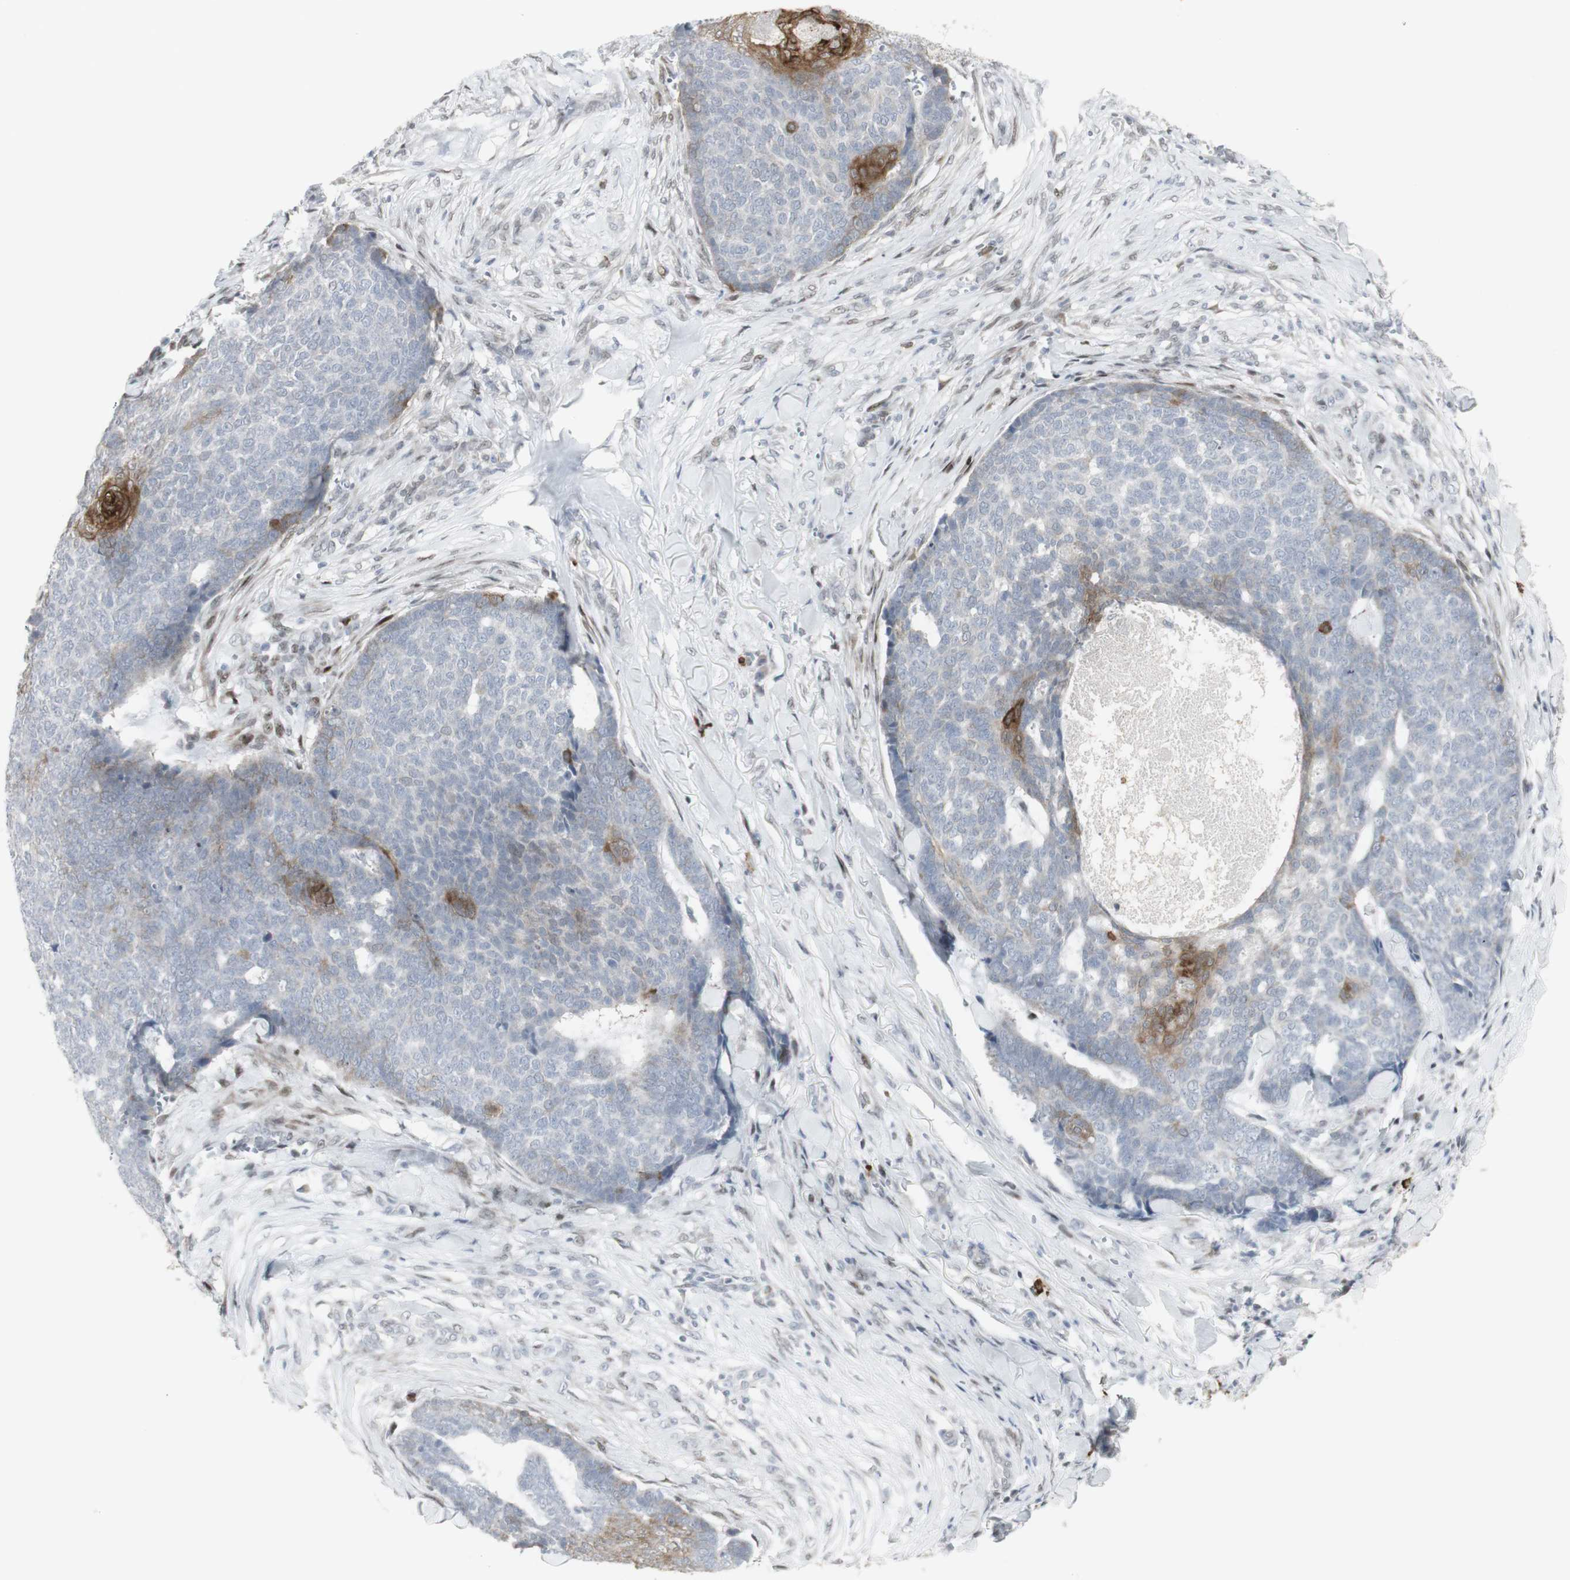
{"staining": {"intensity": "moderate", "quantity": "<25%", "location": "cytoplasmic/membranous"}, "tissue": "skin cancer", "cell_type": "Tumor cells", "image_type": "cancer", "snomed": [{"axis": "morphology", "description": "Basal cell carcinoma"}, {"axis": "topography", "description": "Skin"}], "caption": "IHC (DAB (3,3'-diaminobenzidine)) staining of human basal cell carcinoma (skin) demonstrates moderate cytoplasmic/membranous protein staining in about <25% of tumor cells. (Stains: DAB in brown, nuclei in blue, Microscopy: brightfield microscopy at high magnification).", "gene": "C1orf116", "patient": {"sex": "male", "age": 84}}